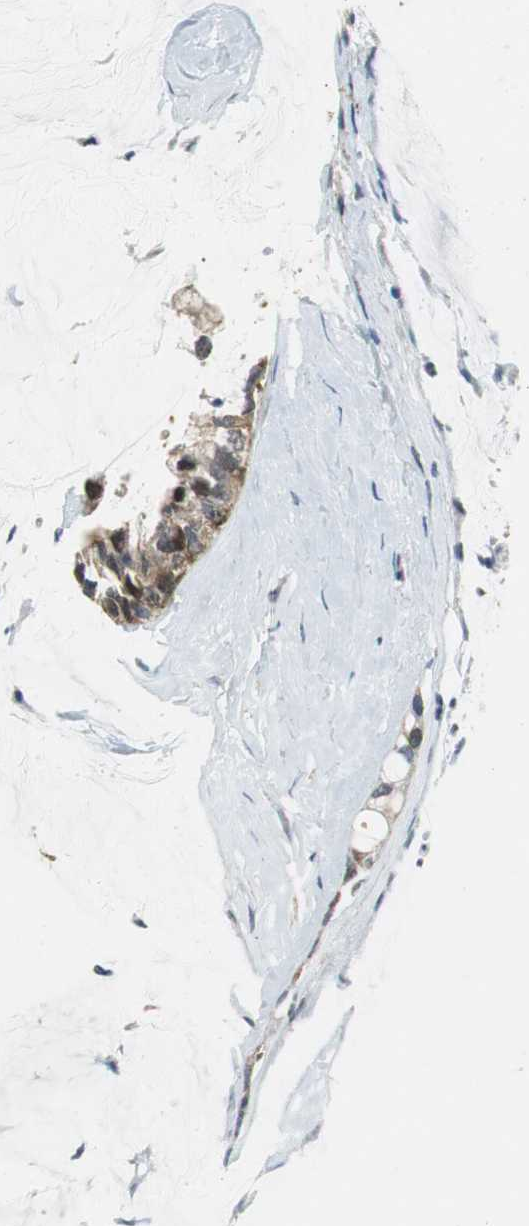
{"staining": {"intensity": "weak", "quantity": ">75%", "location": "cytoplasmic/membranous"}, "tissue": "ovarian cancer", "cell_type": "Tumor cells", "image_type": "cancer", "snomed": [{"axis": "morphology", "description": "Cystadenocarcinoma, mucinous, NOS"}, {"axis": "topography", "description": "Ovary"}], "caption": "Tumor cells show low levels of weak cytoplasmic/membranous expression in approximately >75% of cells in human ovarian mucinous cystadenocarcinoma.", "gene": "GSDMD", "patient": {"sex": "female", "age": 39}}